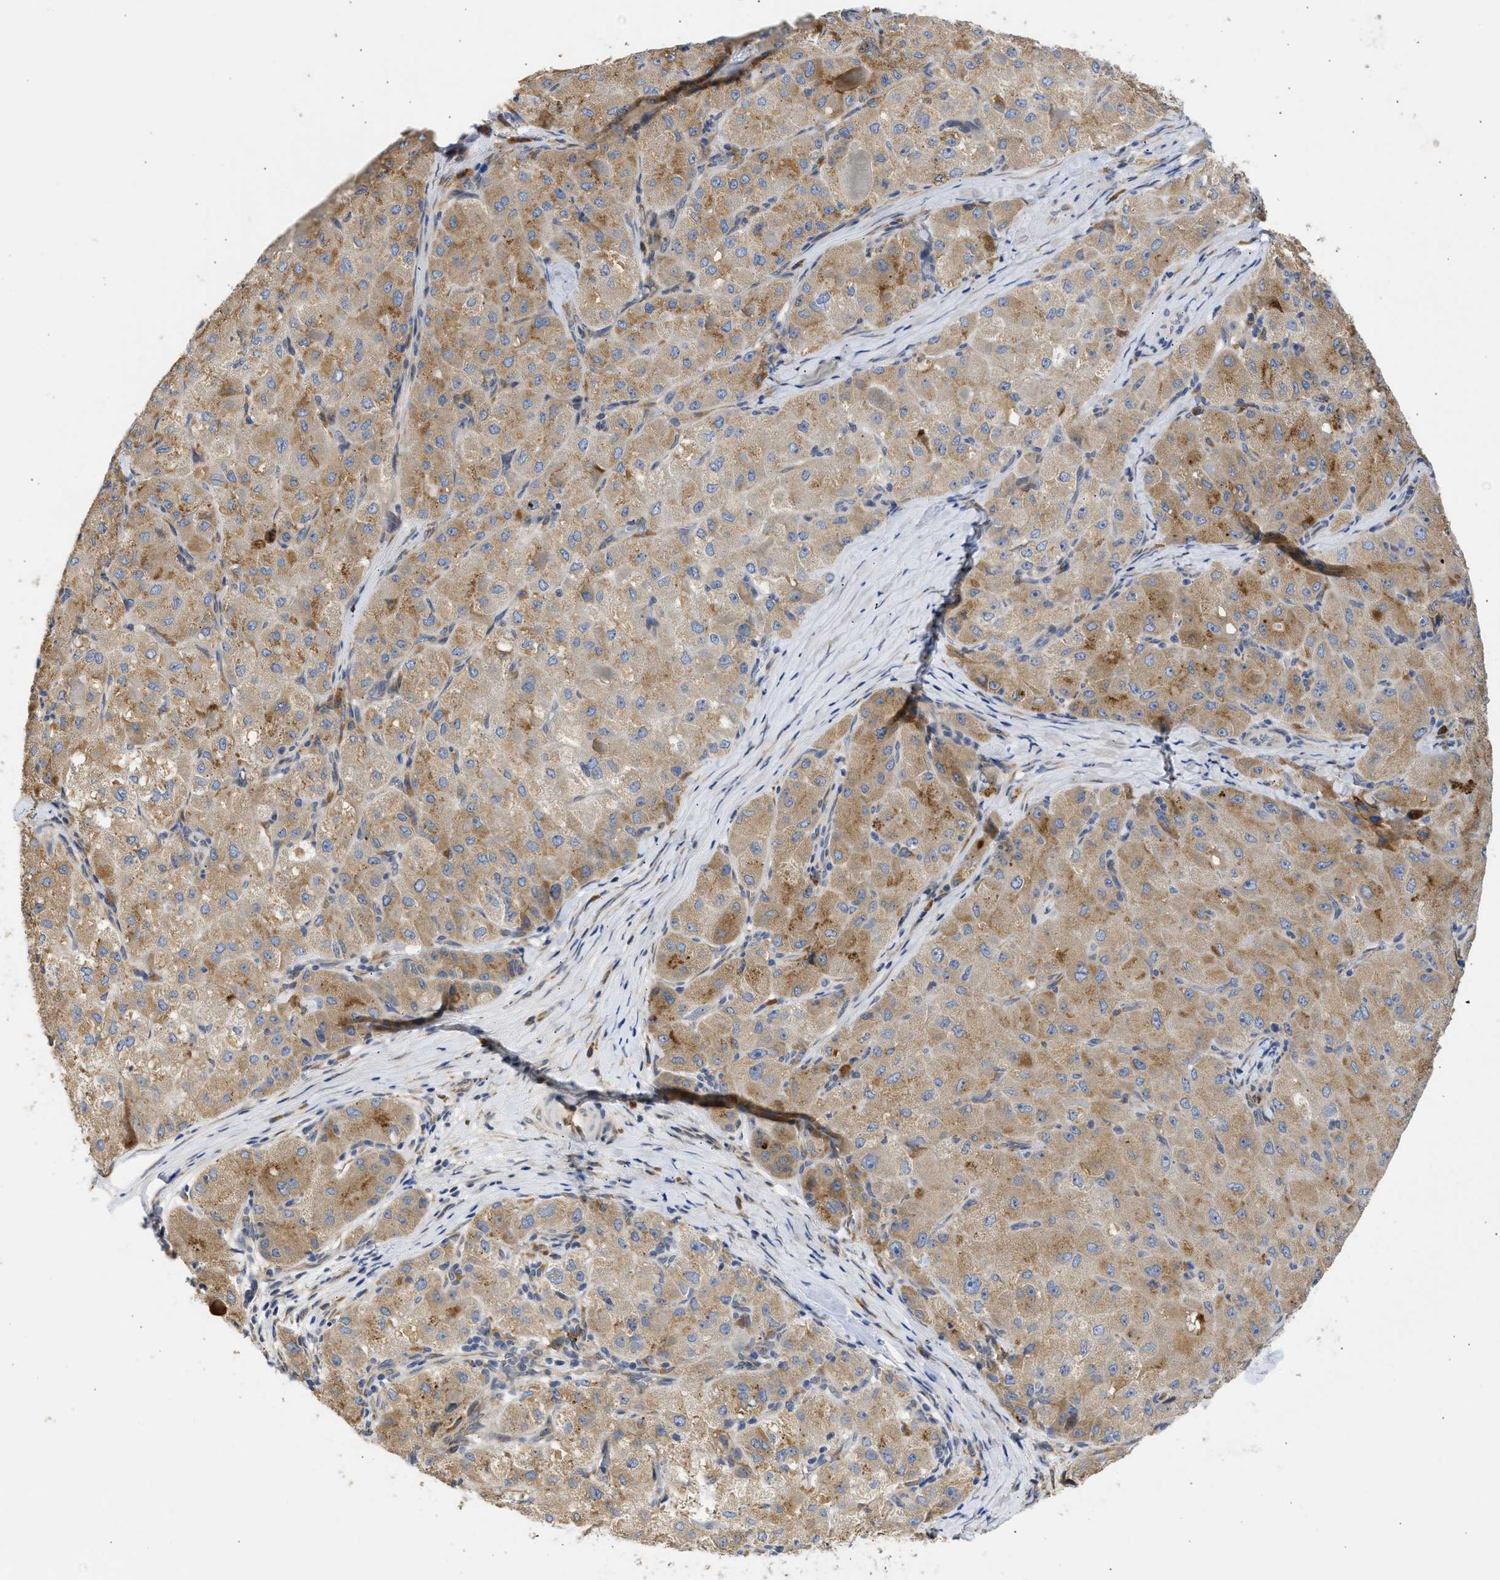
{"staining": {"intensity": "moderate", "quantity": ">75%", "location": "cytoplasmic/membranous"}, "tissue": "liver cancer", "cell_type": "Tumor cells", "image_type": "cancer", "snomed": [{"axis": "morphology", "description": "Carcinoma, Hepatocellular, NOS"}, {"axis": "topography", "description": "Liver"}], "caption": "Liver hepatocellular carcinoma stained for a protein reveals moderate cytoplasmic/membranous positivity in tumor cells. The protein of interest is shown in brown color, while the nuclei are stained blue.", "gene": "TMED1", "patient": {"sex": "male", "age": 80}}